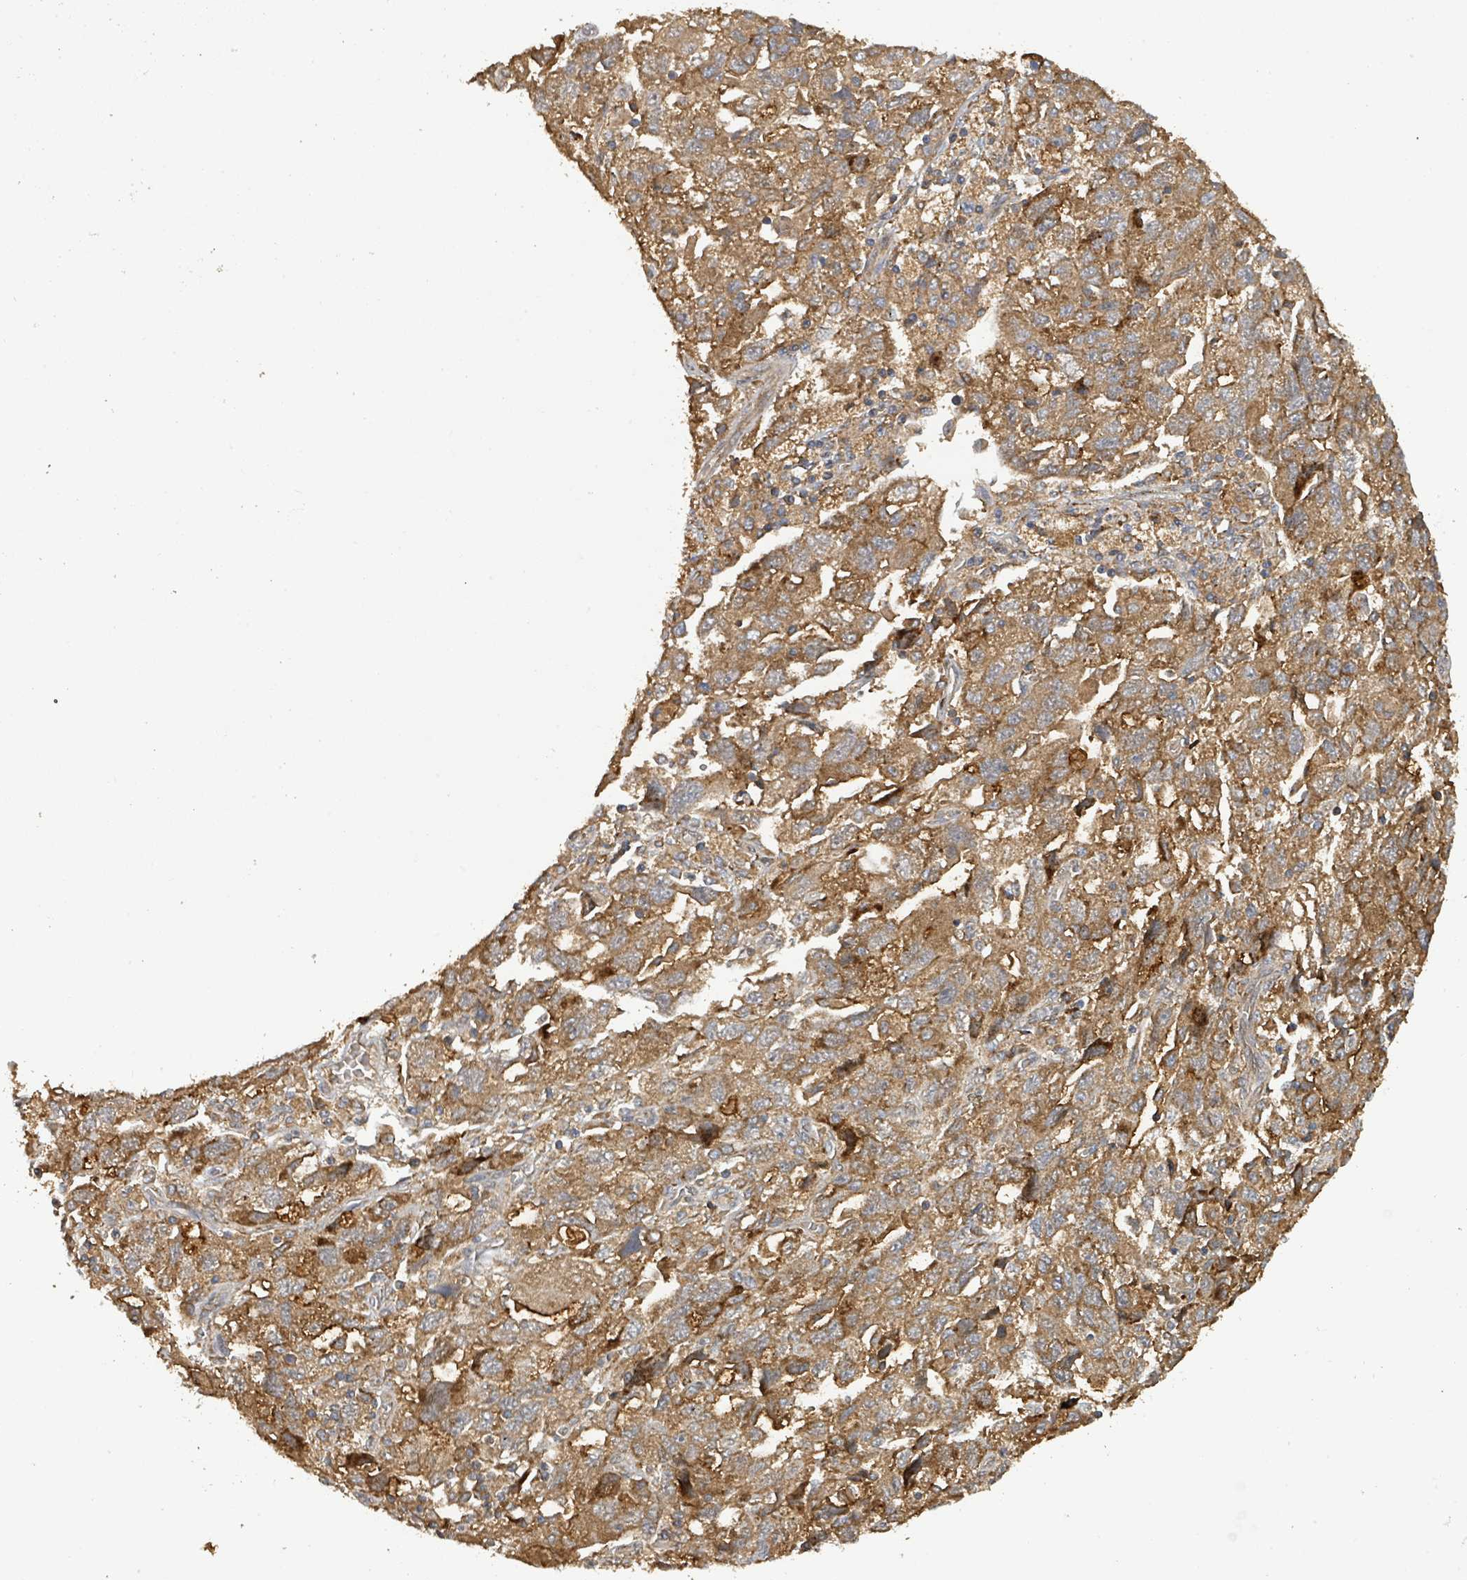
{"staining": {"intensity": "moderate", "quantity": ">75%", "location": "cytoplasmic/membranous"}, "tissue": "ovarian cancer", "cell_type": "Tumor cells", "image_type": "cancer", "snomed": [{"axis": "morphology", "description": "Carcinoma, NOS"}, {"axis": "morphology", "description": "Cystadenocarcinoma, serous, NOS"}, {"axis": "topography", "description": "Ovary"}], "caption": "Immunohistochemistry histopathology image of carcinoma (ovarian) stained for a protein (brown), which demonstrates medium levels of moderate cytoplasmic/membranous staining in about >75% of tumor cells.", "gene": "STARD4", "patient": {"sex": "female", "age": 69}}